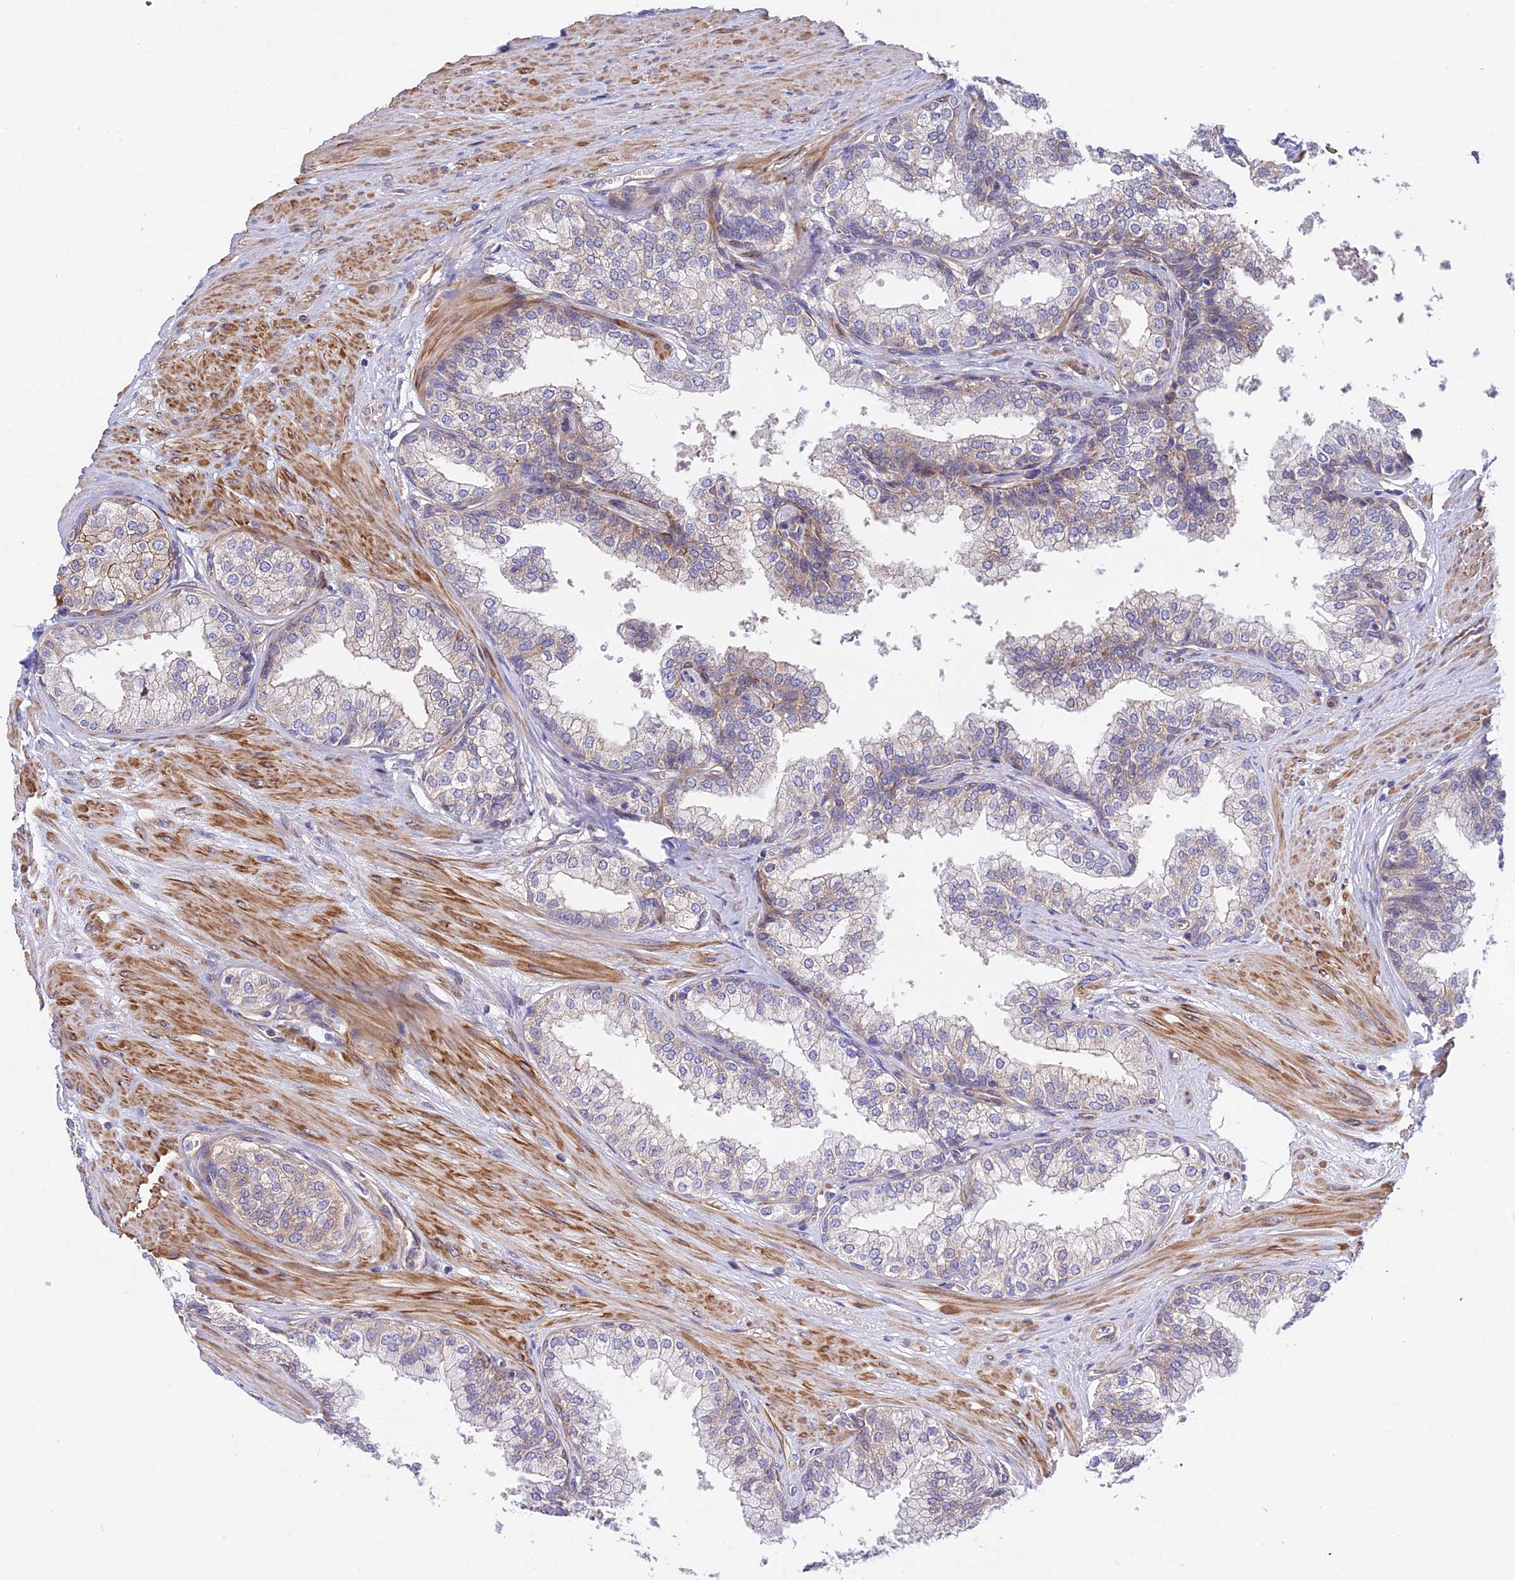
{"staining": {"intensity": "moderate", "quantity": "<25%", "location": "cytoplasmic/membranous"}, "tissue": "prostate", "cell_type": "Glandular cells", "image_type": "normal", "snomed": [{"axis": "morphology", "description": "Normal tissue, NOS"}, {"axis": "topography", "description": "Prostate"}], "caption": "Unremarkable prostate displays moderate cytoplasmic/membranous positivity in about <25% of glandular cells The staining is performed using DAB brown chromogen to label protein expression. The nuclei are counter-stained blue using hematoxylin..", "gene": "TRIM43B", "patient": {"sex": "male", "age": 60}}